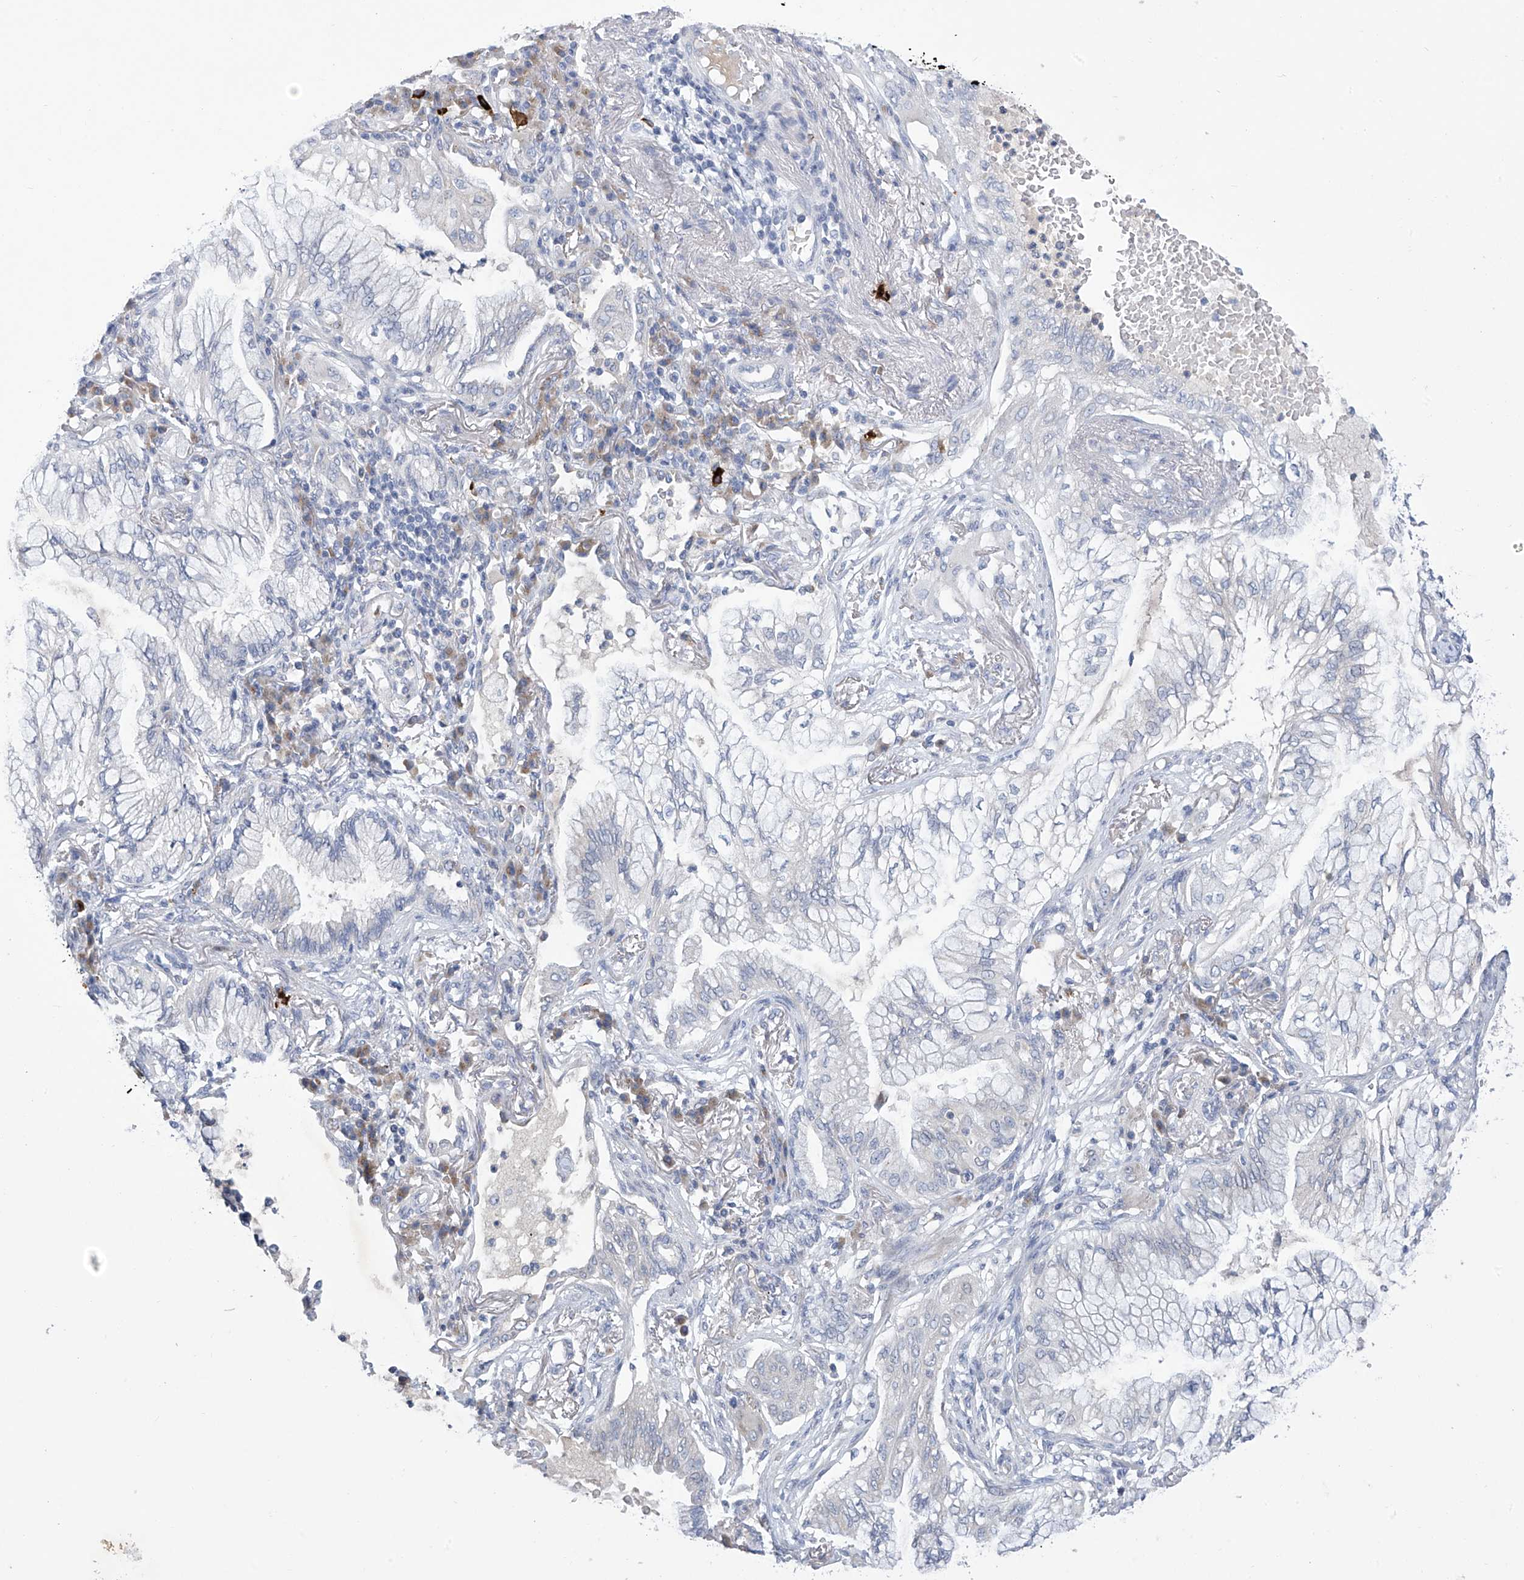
{"staining": {"intensity": "negative", "quantity": "none", "location": "none"}, "tissue": "lung cancer", "cell_type": "Tumor cells", "image_type": "cancer", "snomed": [{"axis": "morphology", "description": "Adenocarcinoma, NOS"}, {"axis": "topography", "description": "Lung"}], "caption": "DAB immunohistochemical staining of human lung adenocarcinoma exhibits no significant expression in tumor cells.", "gene": "SLCO4A1", "patient": {"sex": "female", "age": 70}}